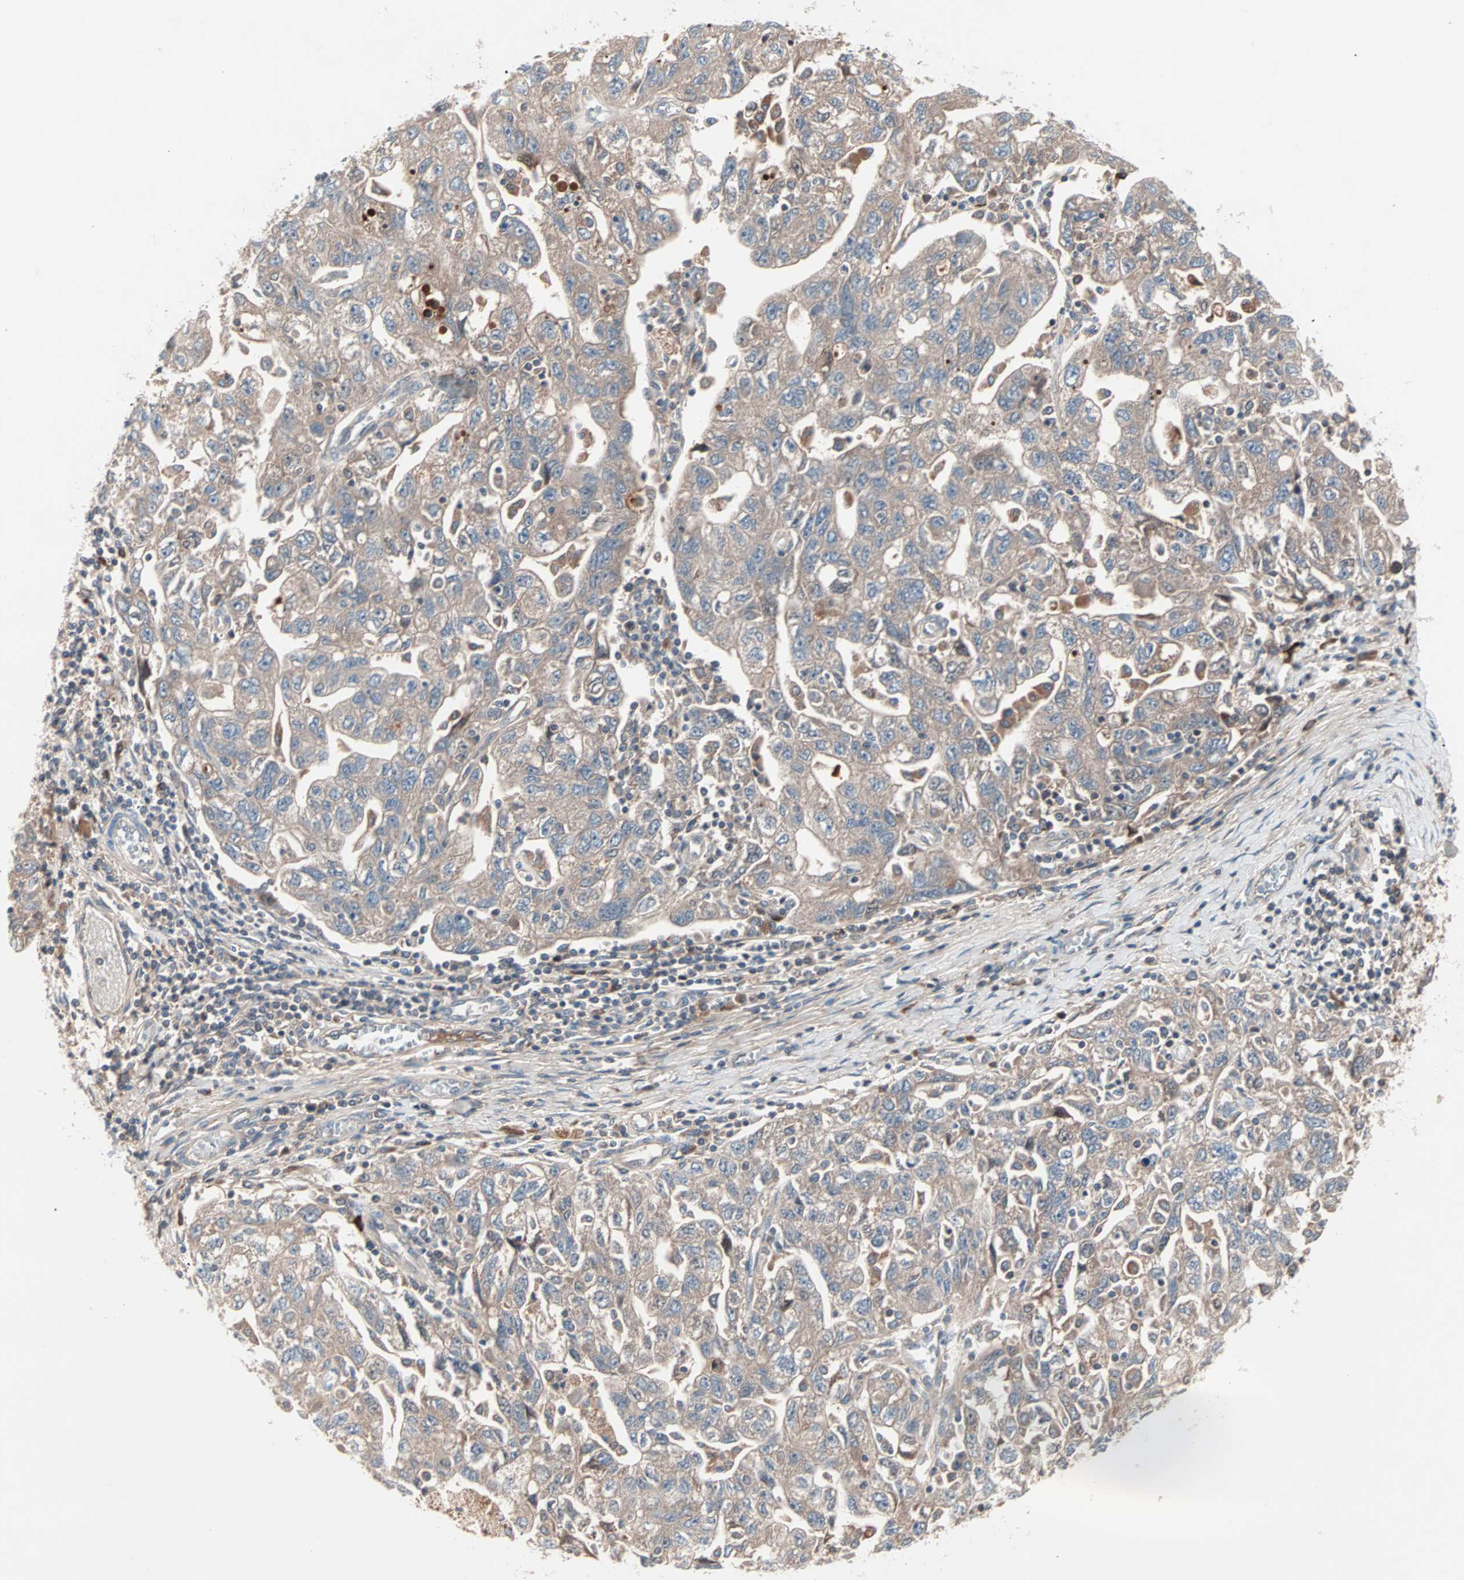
{"staining": {"intensity": "weak", "quantity": ">75%", "location": "cytoplasmic/membranous"}, "tissue": "ovarian cancer", "cell_type": "Tumor cells", "image_type": "cancer", "snomed": [{"axis": "morphology", "description": "Carcinoma, NOS"}, {"axis": "morphology", "description": "Cystadenocarcinoma, serous, NOS"}, {"axis": "topography", "description": "Ovary"}], "caption": "This image reveals ovarian carcinoma stained with IHC to label a protein in brown. The cytoplasmic/membranous of tumor cells show weak positivity for the protein. Nuclei are counter-stained blue.", "gene": "CAD", "patient": {"sex": "female", "age": 69}}